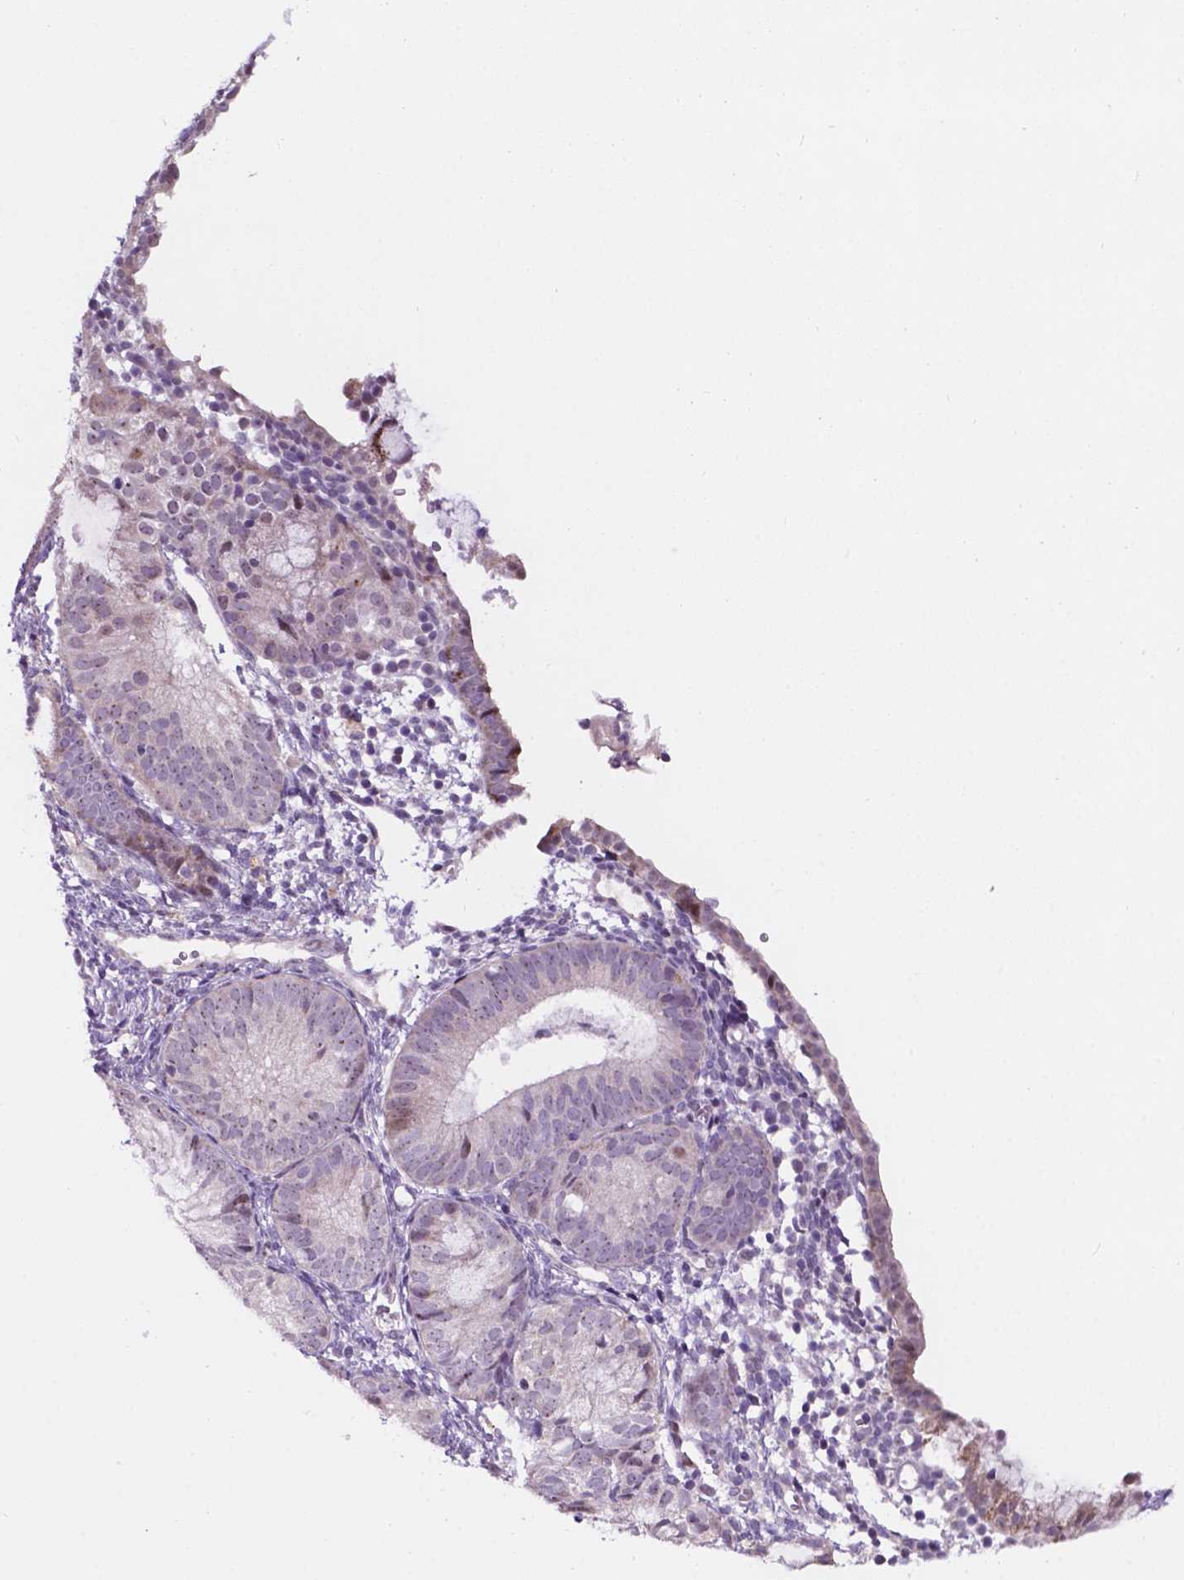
{"staining": {"intensity": "weak", "quantity": "<25%", "location": "cytoplasmic/membranous,nuclear"}, "tissue": "endometrial cancer", "cell_type": "Tumor cells", "image_type": "cancer", "snomed": [{"axis": "morphology", "description": "Adenocarcinoma, NOS"}, {"axis": "topography", "description": "Endometrium"}], "caption": "The image demonstrates no staining of tumor cells in endometrial adenocarcinoma.", "gene": "SMAD3", "patient": {"sex": "female", "age": 81}}